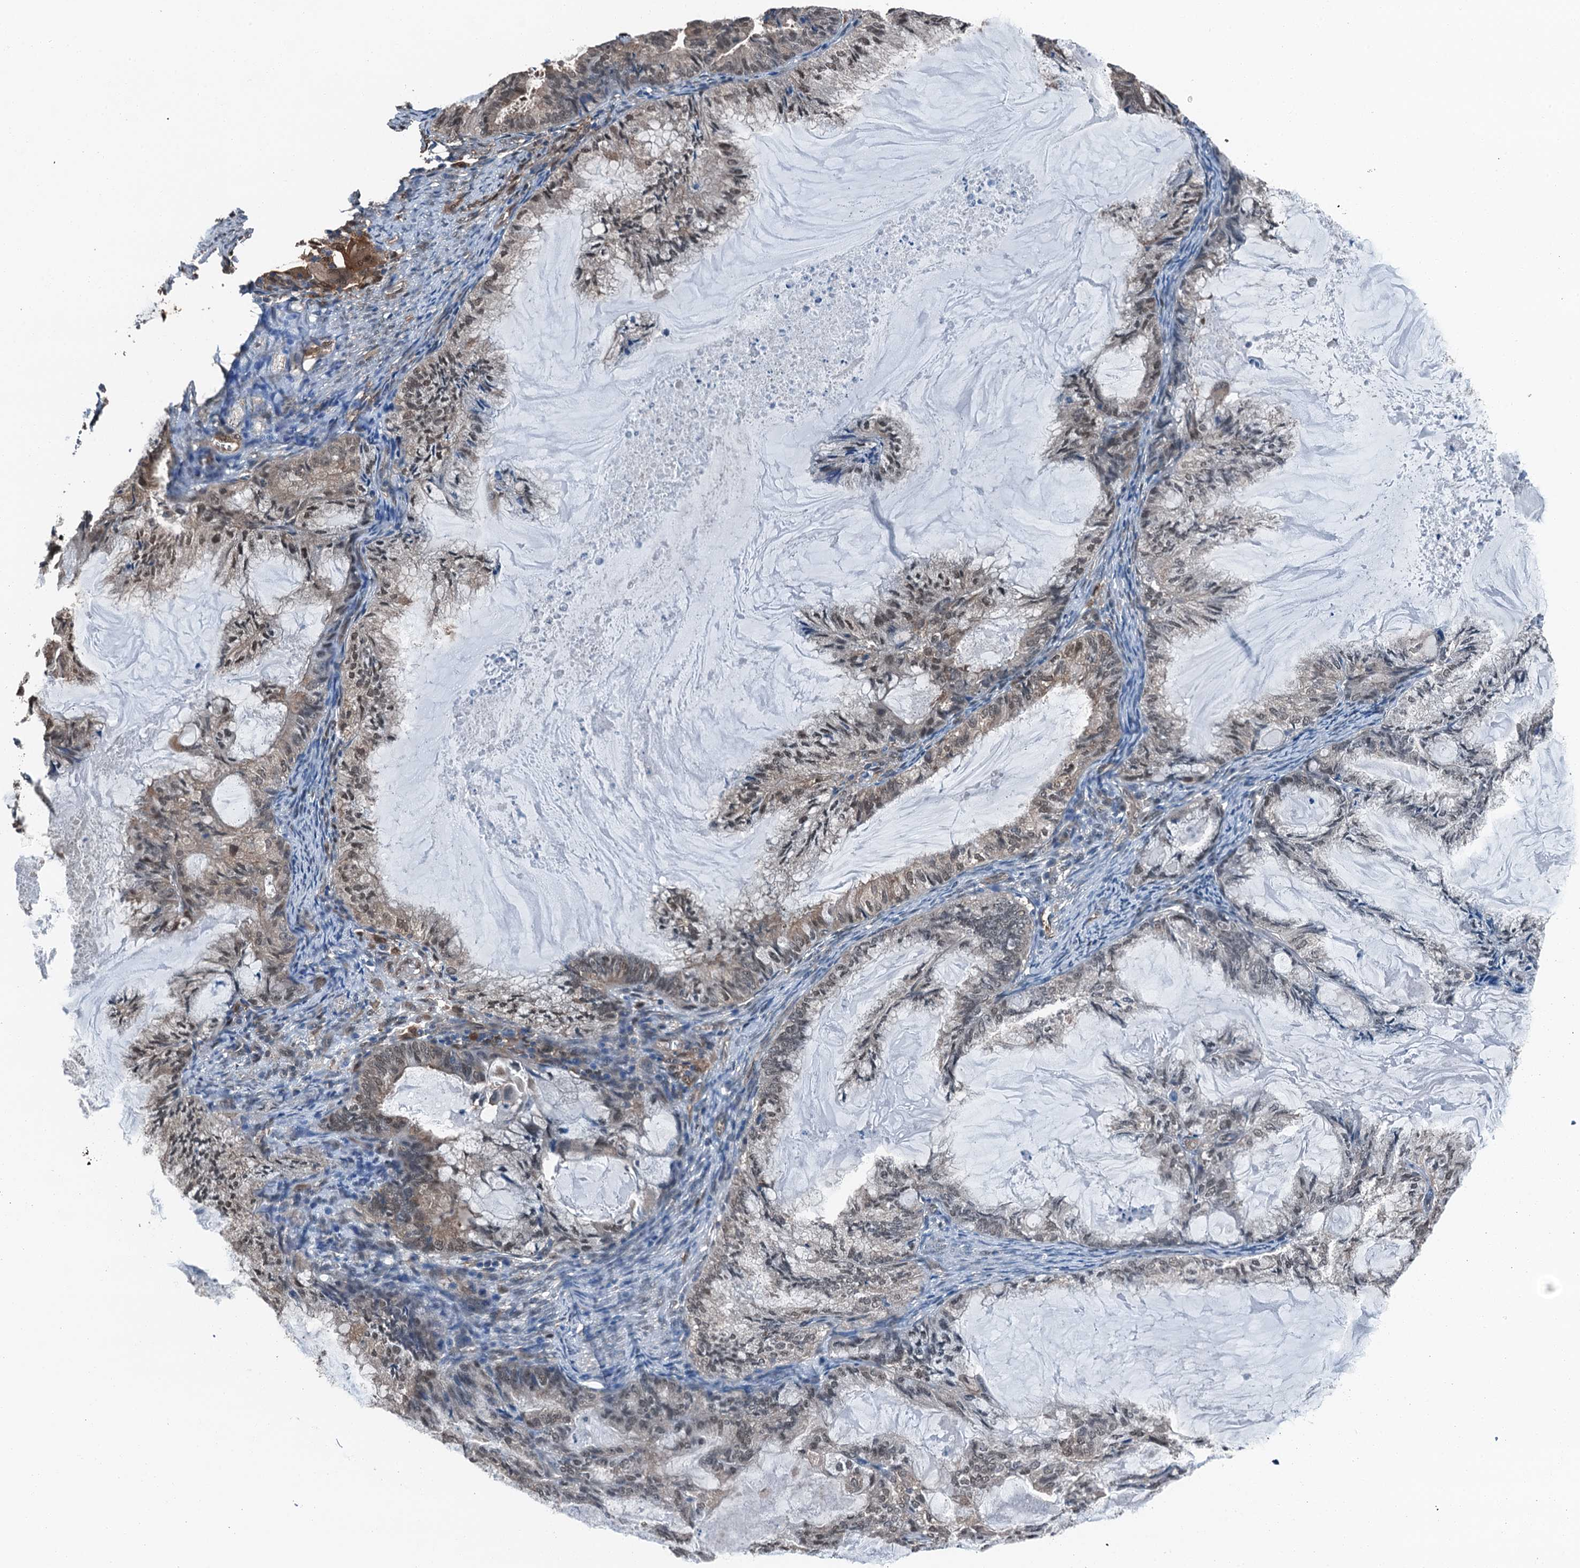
{"staining": {"intensity": "weak", "quantity": "<25%", "location": "cytoplasmic/membranous,nuclear"}, "tissue": "endometrial cancer", "cell_type": "Tumor cells", "image_type": "cancer", "snomed": [{"axis": "morphology", "description": "Adenocarcinoma, NOS"}, {"axis": "topography", "description": "Endometrium"}], "caption": "Immunohistochemical staining of adenocarcinoma (endometrial) displays no significant positivity in tumor cells.", "gene": "RNH1", "patient": {"sex": "female", "age": 86}}